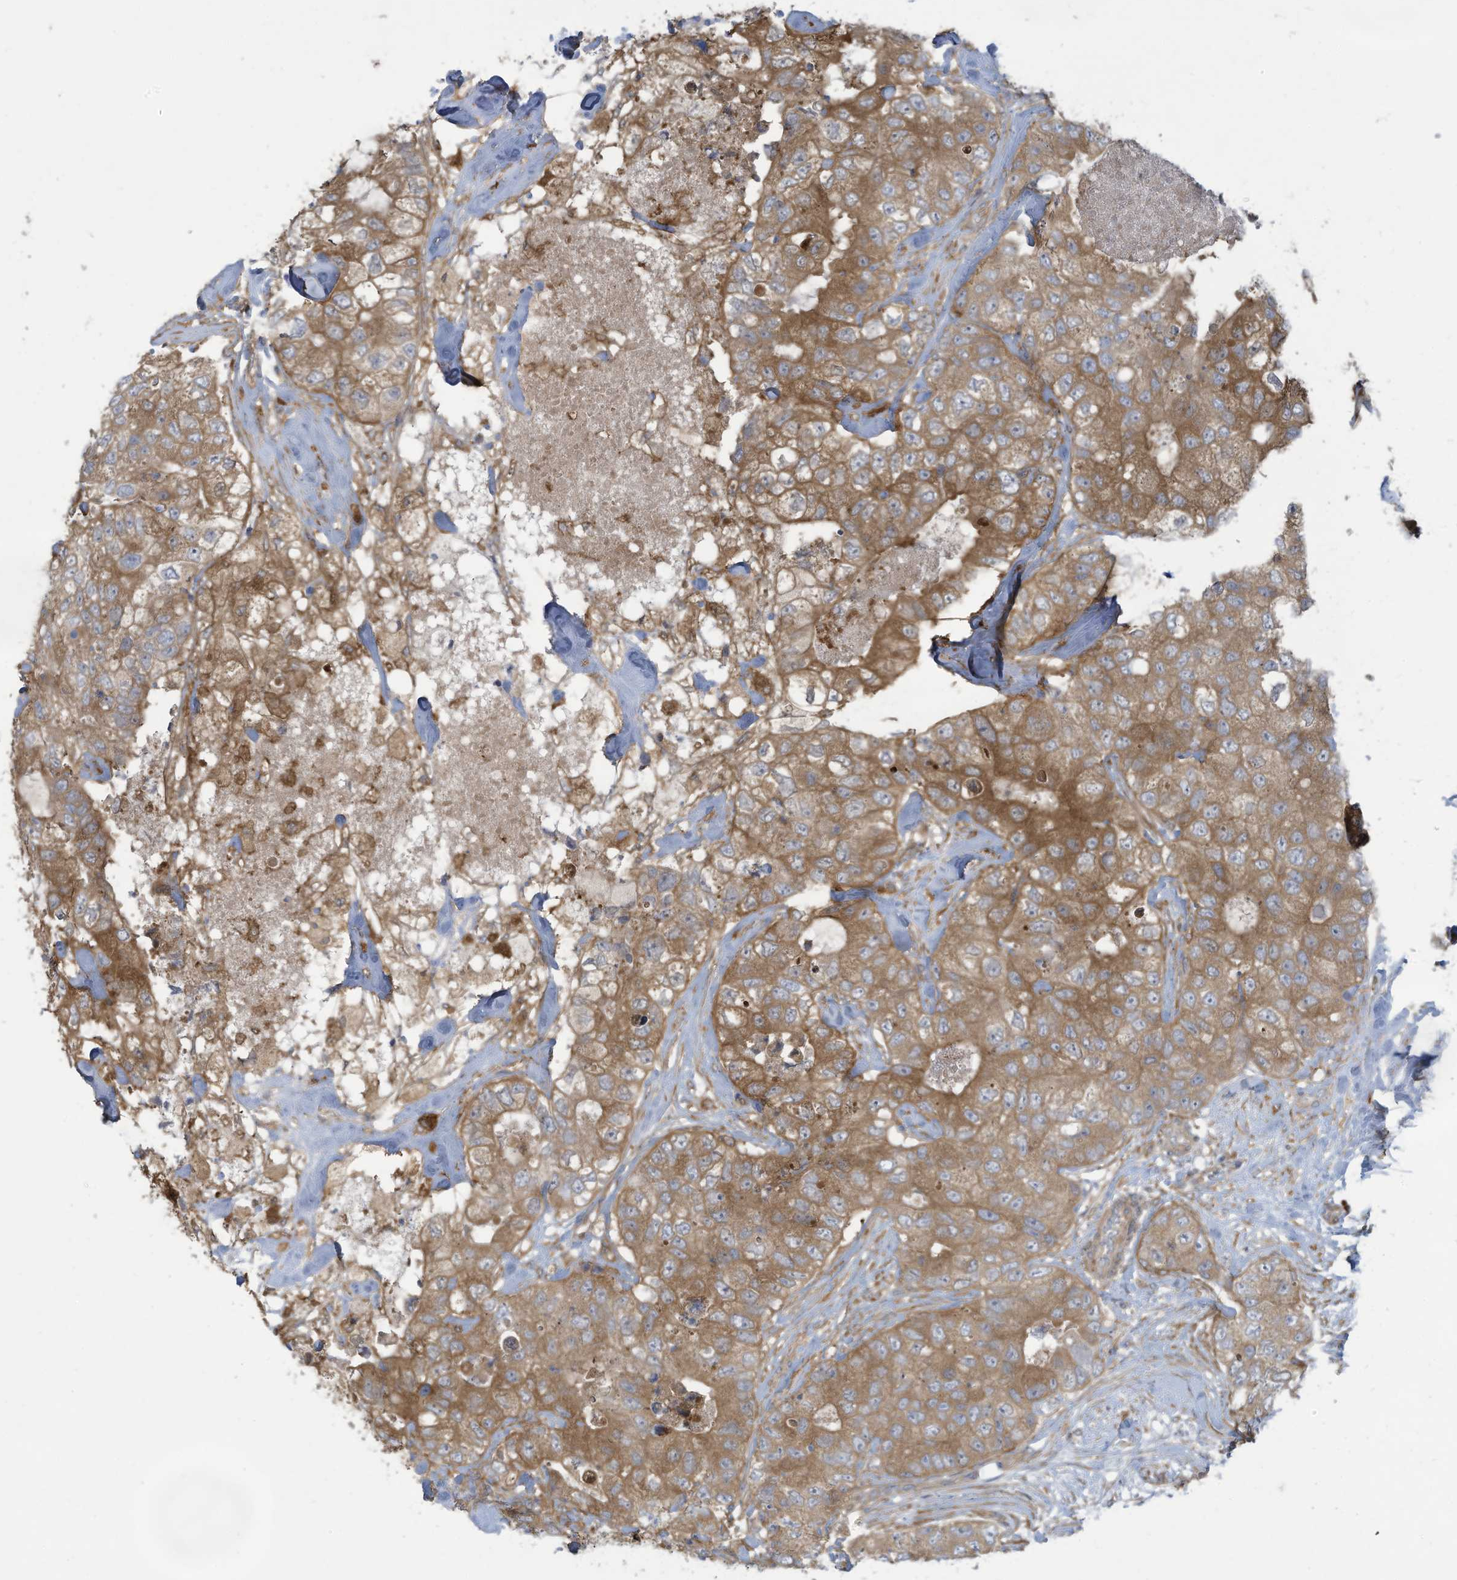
{"staining": {"intensity": "moderate", "quantity": ">75%", "location": "cytoplasmic/membranous"}, "tissue": "breast cancer", "cell_type": "Tumor cells", "image_type": "cancer", "snomed": [{"axis": "morphology", "description": "Duct carcinoma"}, {"axis": "topography", "description": "Breast"}], "caption": "The image demonstrates staining of invasive ductal carcinoma (breast), revealing moderate cytoplasmic/membranous protein positivity (brown color) within tumor cells.", "gene": "ADI1", "patient": {"sex": "female", "age": 62}}